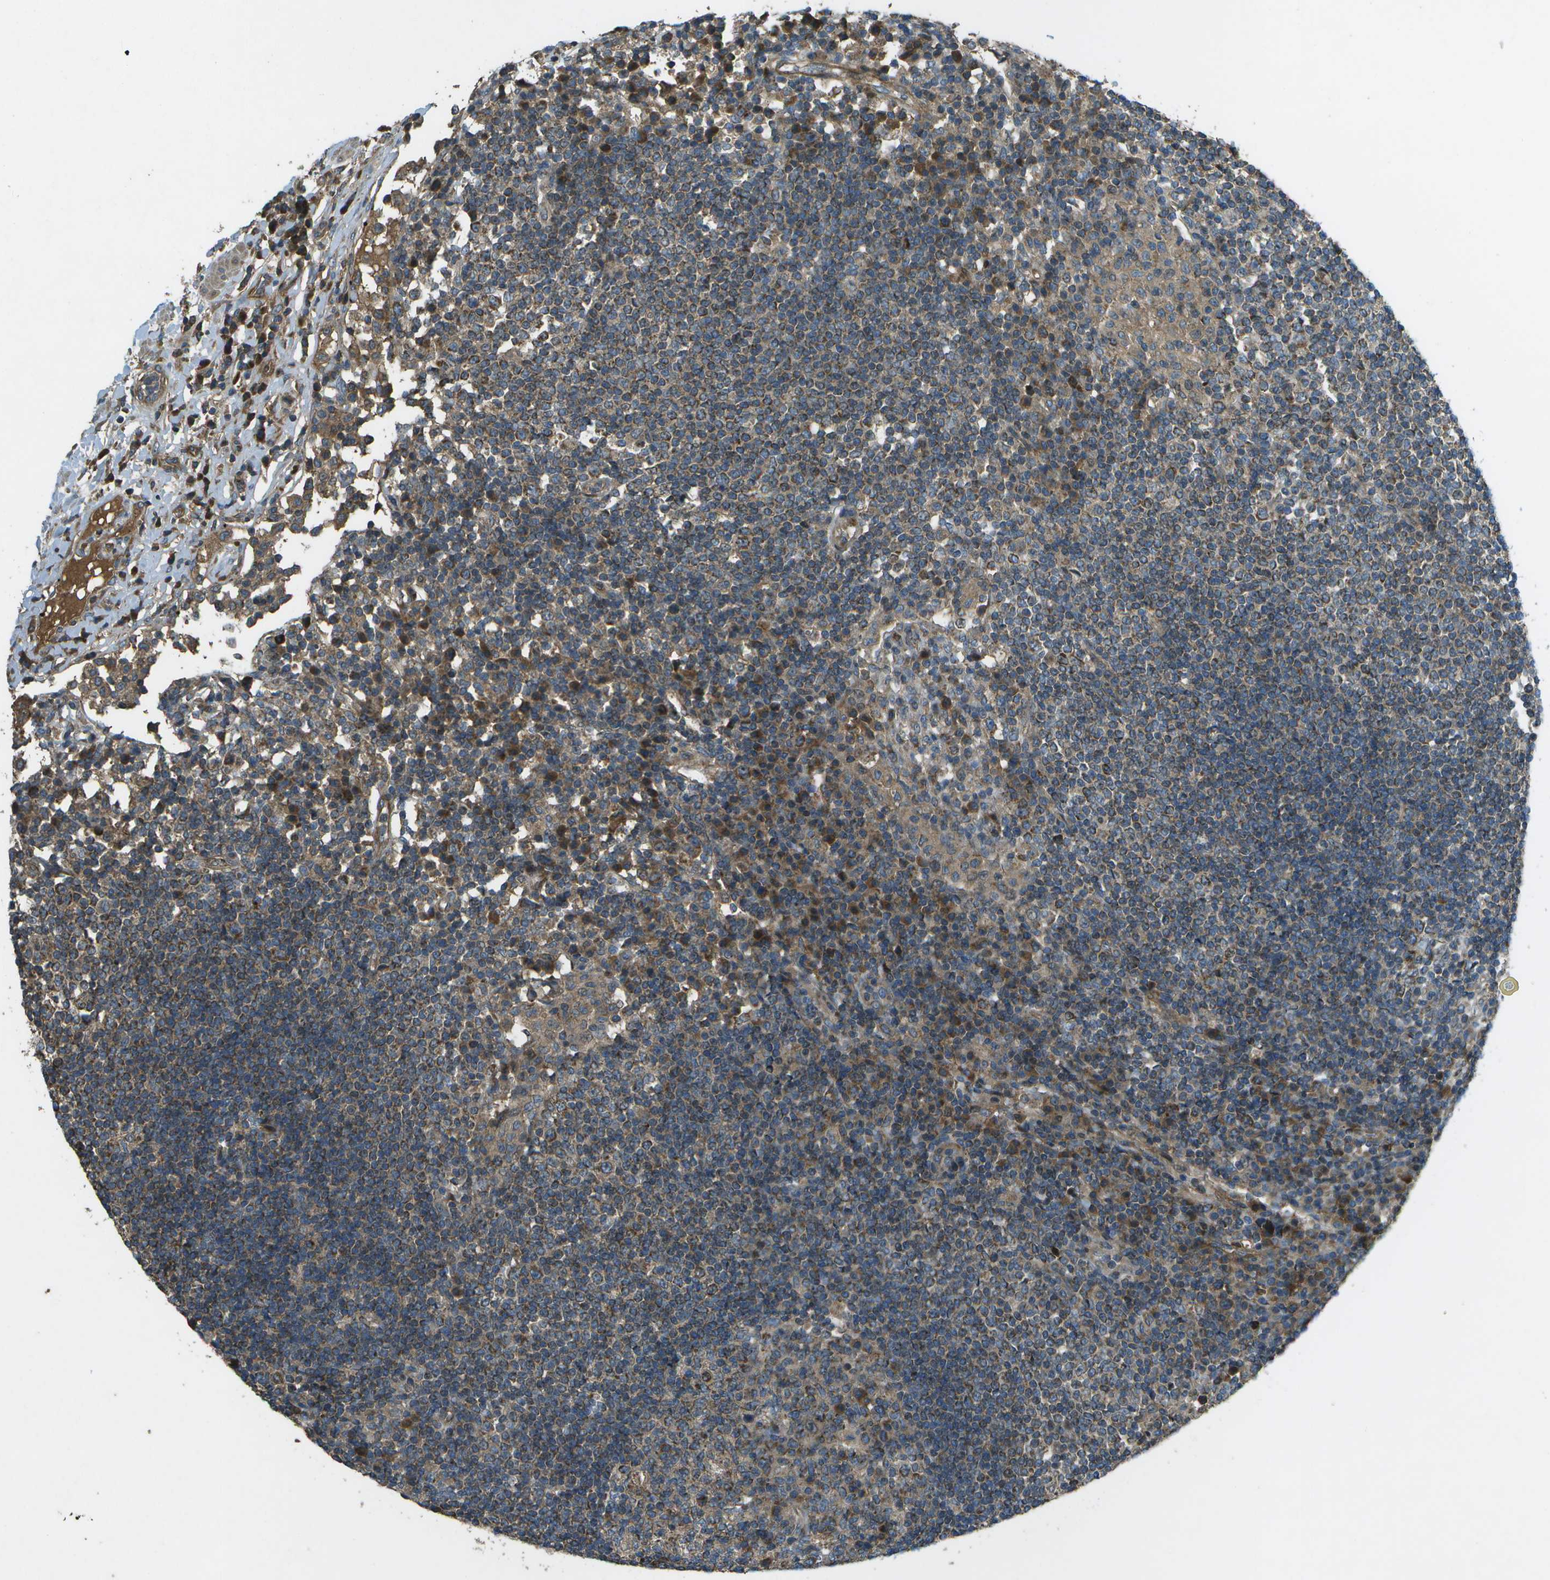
{"staining": {"intensity": "moderate", "quantity": "<25%", "location": "cytoplasmic/membranous"}, "tissue": "lymph node", "cell_type": "Germinal center cells", "image_type": "normal", "snomed": [{"axis": "morphology", "description": "Normal tissue, NOS"}, {"axis": "topography", "description": "Lymph node"}], "caption": "This micrograph shows immunohistochemistry staining of unremarkable lymph node, with low moderate cytoplasmic/membranous staining in about <25% of germinal center cells.", "gene": "PXYLP1", "patient": {"sex": "female", "age": 53}}